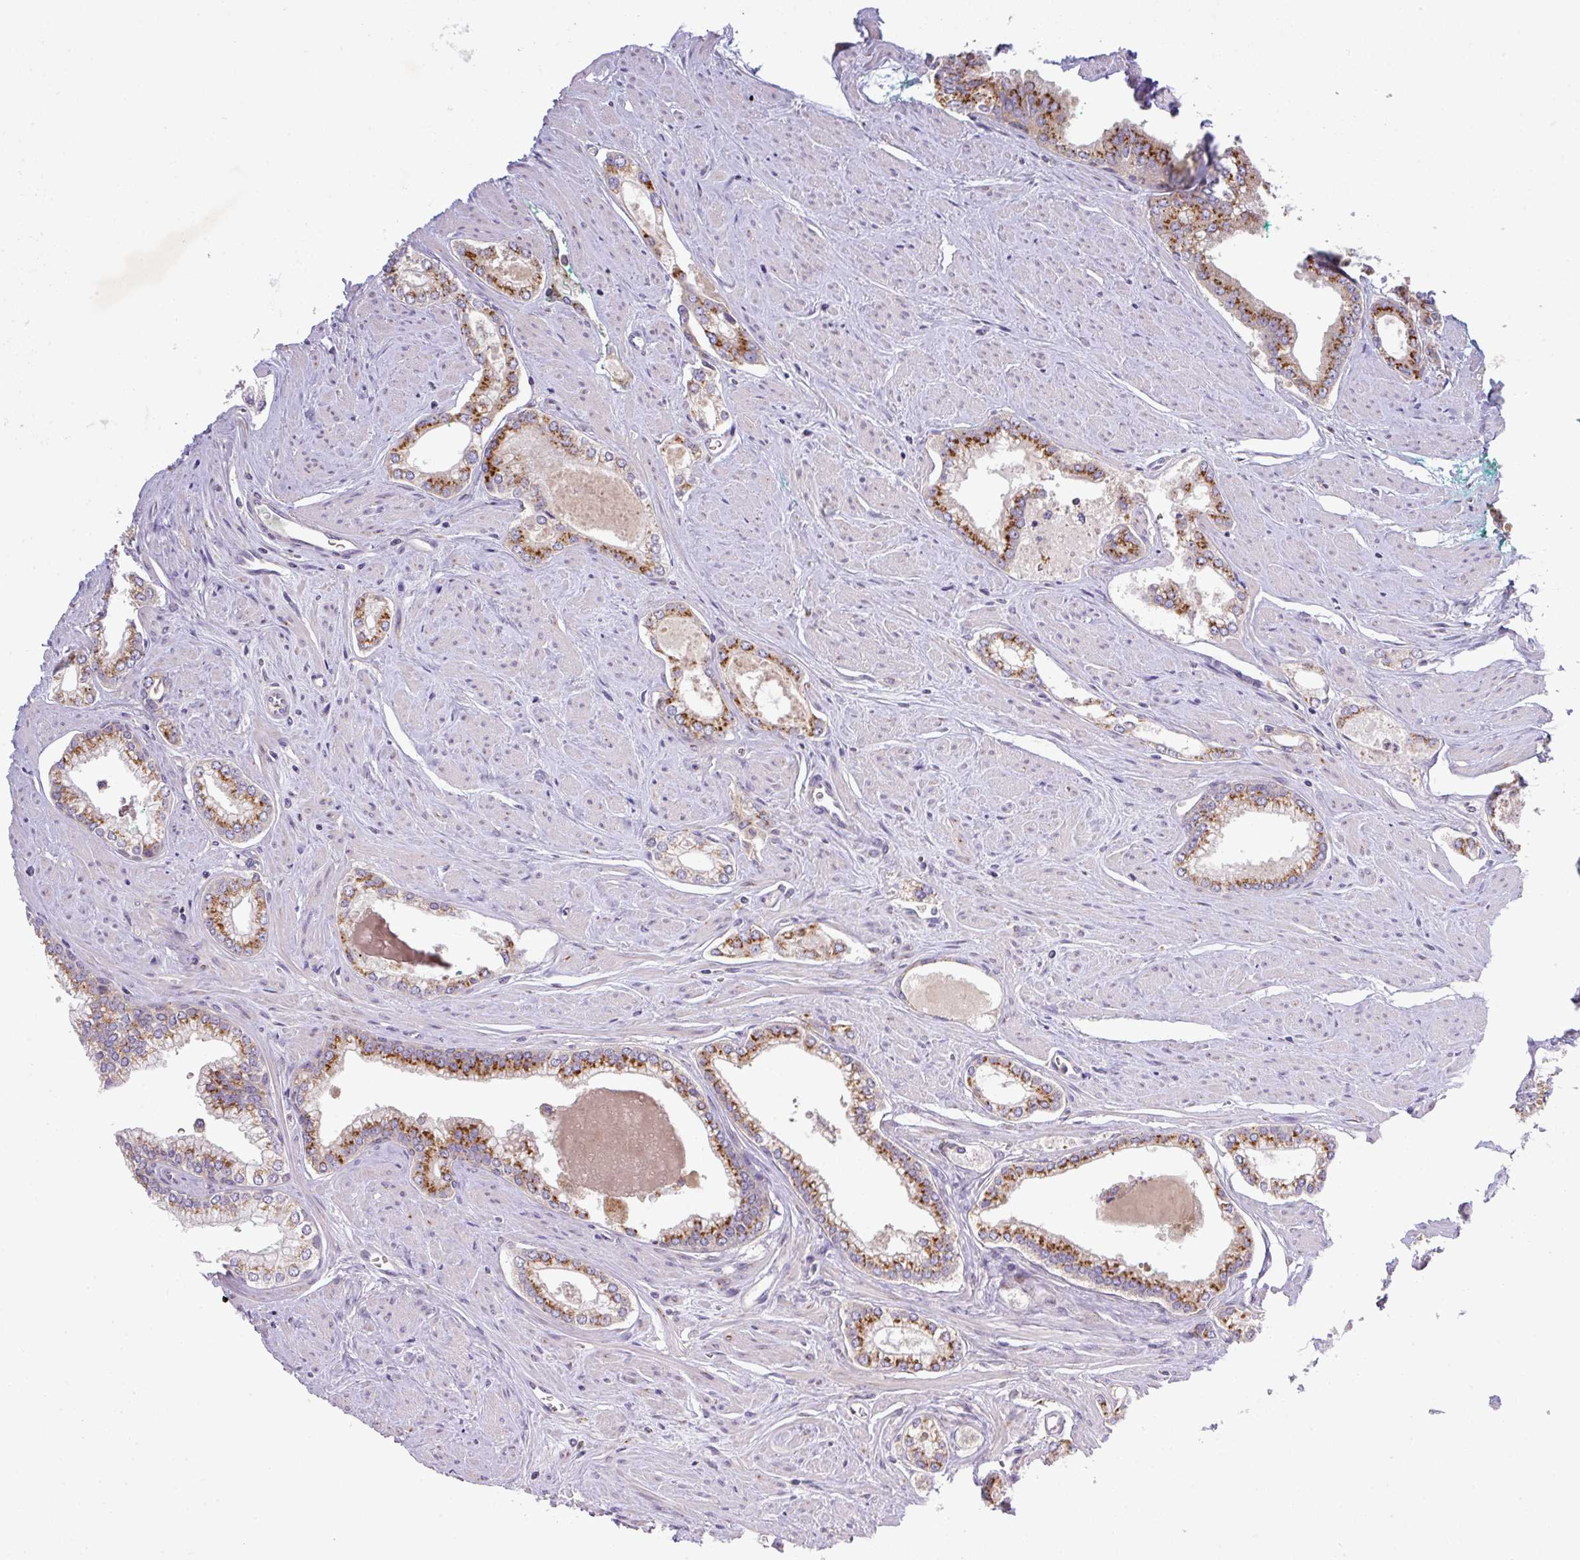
{"staining": {"intensity": "moderate", "quantity": ">75%", "location": "cytoplasmic/membranous"}, "tissue": "prostate cancer", "cell_type": "Tumor cells", "image_type": "cancer", "snomed": [{"axis": "morphology", "description": "Adenocarcinoma, Low grade"}, {"axis": "topography", "description": "Prostate and seminal vesicle, NOS"}], "caption": "A medium amount of moderate cytoplasmic/membranous staining is present in approximately >75% of tumor cells in prostate low-grade adenocarcinoma tissue.", "gene": "VTI1A", "patient": {"sex": "male", "age": 60}}